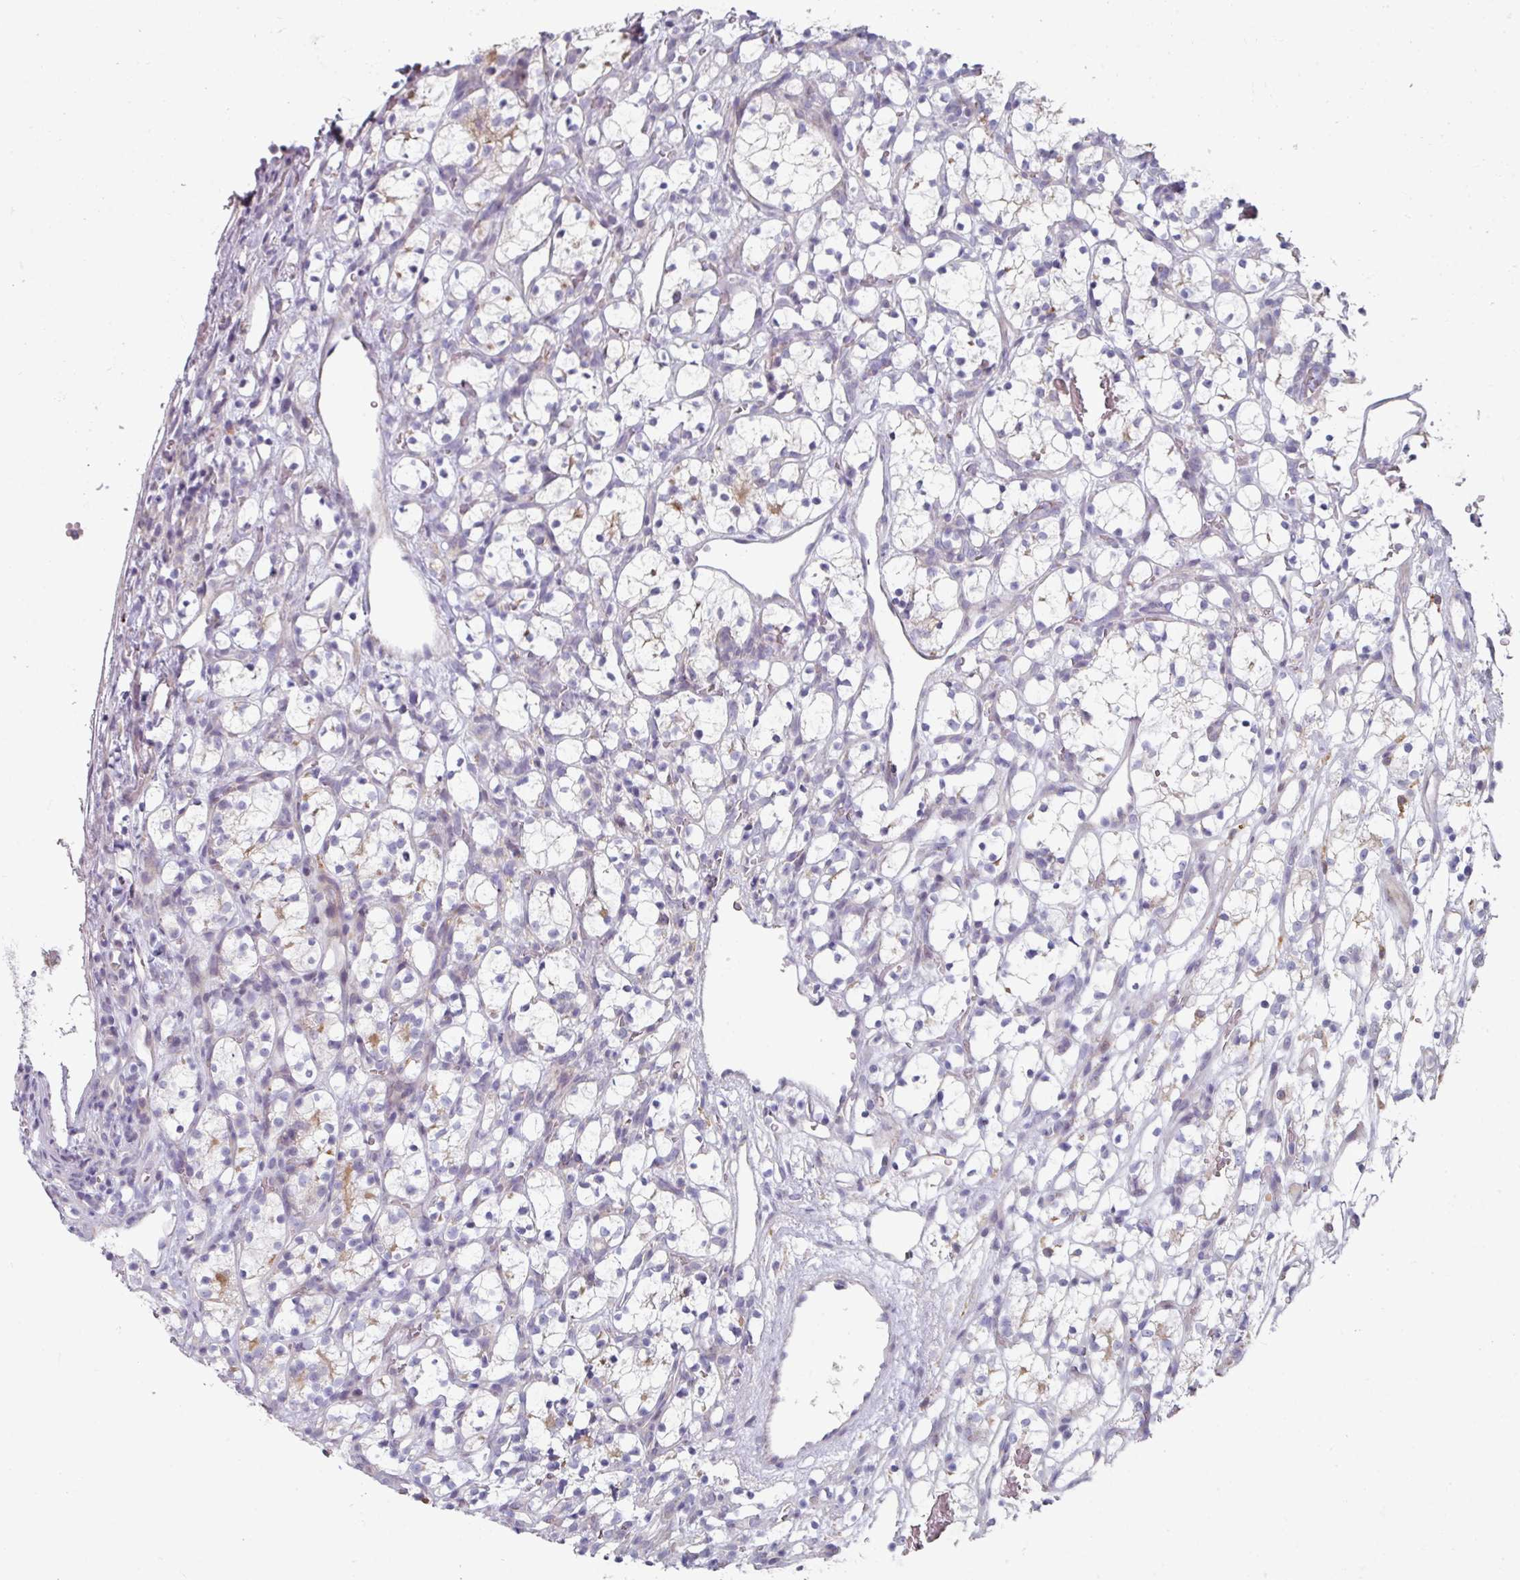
{"staining": {"intensity": "negative", "quantity": "none", "location": "none"}, "tissue": "renal cancer", "cell_type": "Tumor cells", "image_type": "cancer", "snomed": [{"axis": "morphology", "description": "Adenocarcinoma, NOS"}, {"axis": "topography", "description": "Kidney"}], "caption": "Immunohistochemical staining of renal adenocarcinoma reveals no significant staining in tumor cells.", "gene": "WSB2", "patient": {"sex": "female", "age": 69}}